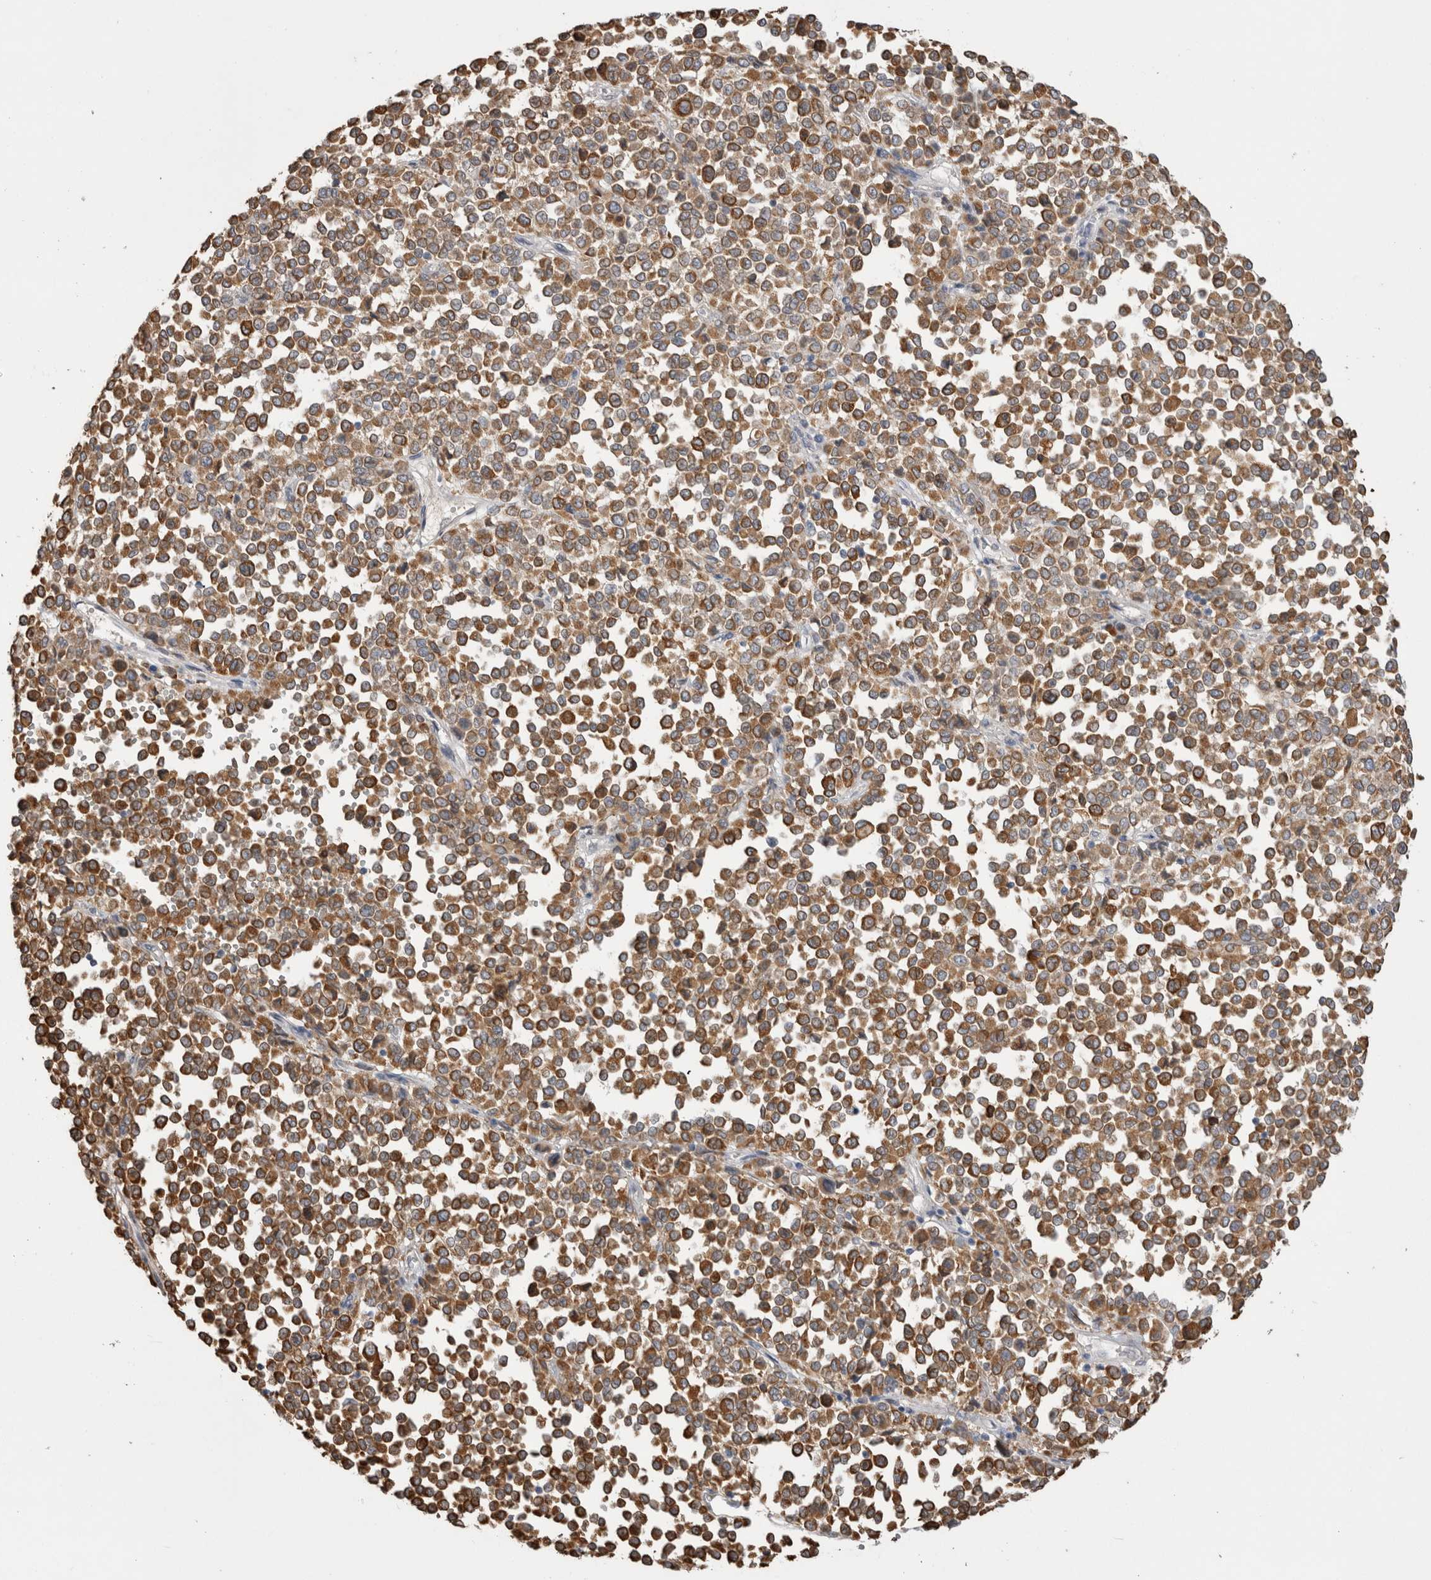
{"staining": {"intensity": "strong", "quantity": ">75%", "location": "cytoplasmic/membranous"}, "tissue": "melanoma", "cell_type": "Tumor cells", "image_type": "cancer", "snomed": [{"axis": "morphology", "description": "Malignant melanoma, Metastatic site"}, {"axis": "topography", "description": "Pancreas"}], "caption": "This micrograph exhibits immunohistochemistry (IHC) staining of melanoma, with high strong cytoplasmic/membranous staining in approximately >75% of tumor cells.", "gene": "LRPAP1", "patient": {"sex": "female", "age": 30}}